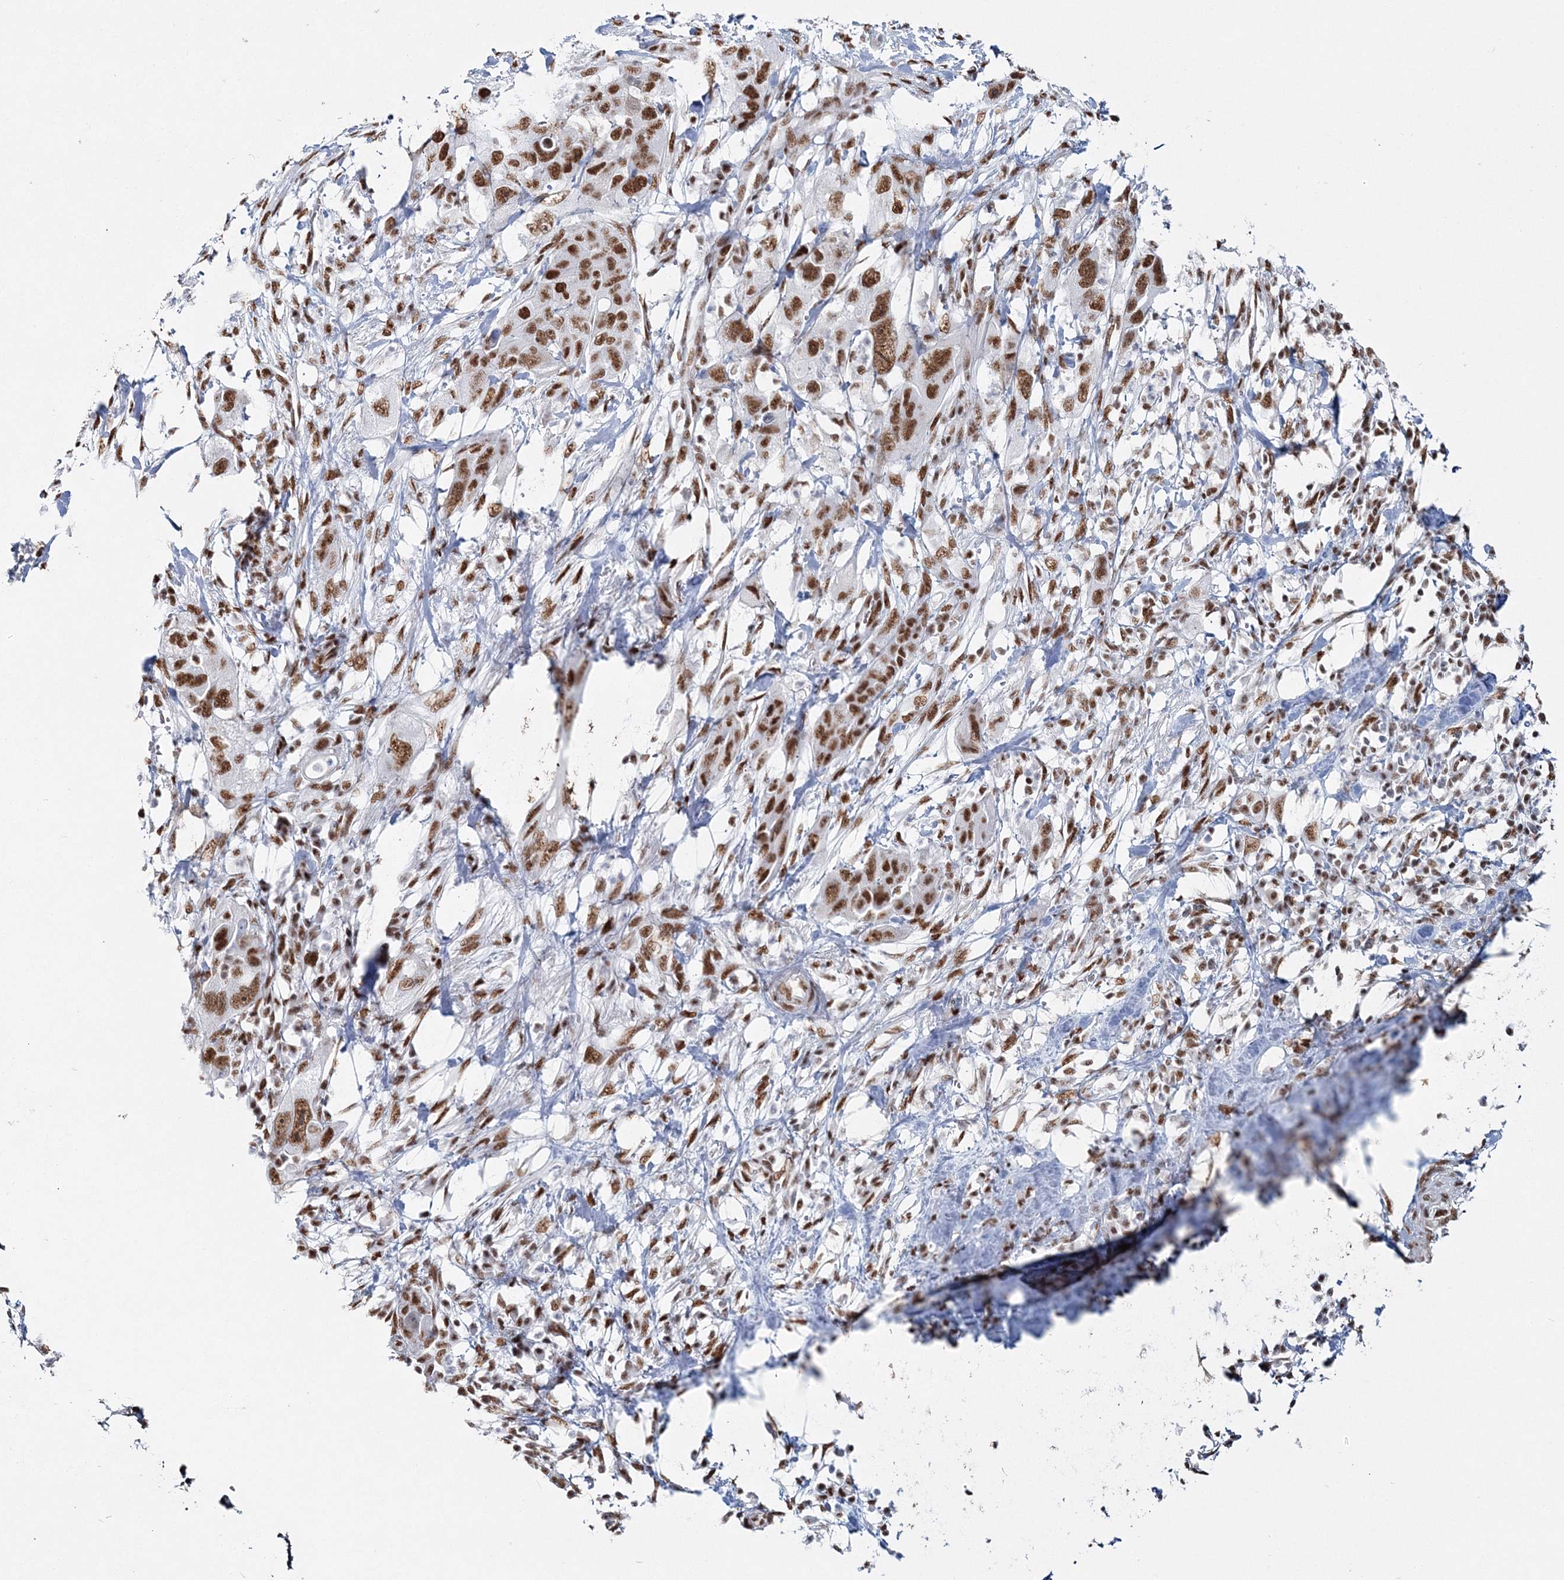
{"staining": {"intensity": "moderate", "quantity": ">75%", "location": "nuclear"}, "tissue": "pancreatic cancer", "cell_type": "Tumor cells", "image_type": "cancer", "snomed": [{"axis": "morphology", "description": "Adenocarcinoma, NOS"}, {"axis": "topography", "description": "Pancreas"}], "caption": "Adenocarcinoma (pancreatic) stained with immunohistochemistry (IHC) shows moderate nuclear positivity in about >75% of tumor cells.", "gene": "QRICH1", "patient": {"sex": "female", "age": 78}}